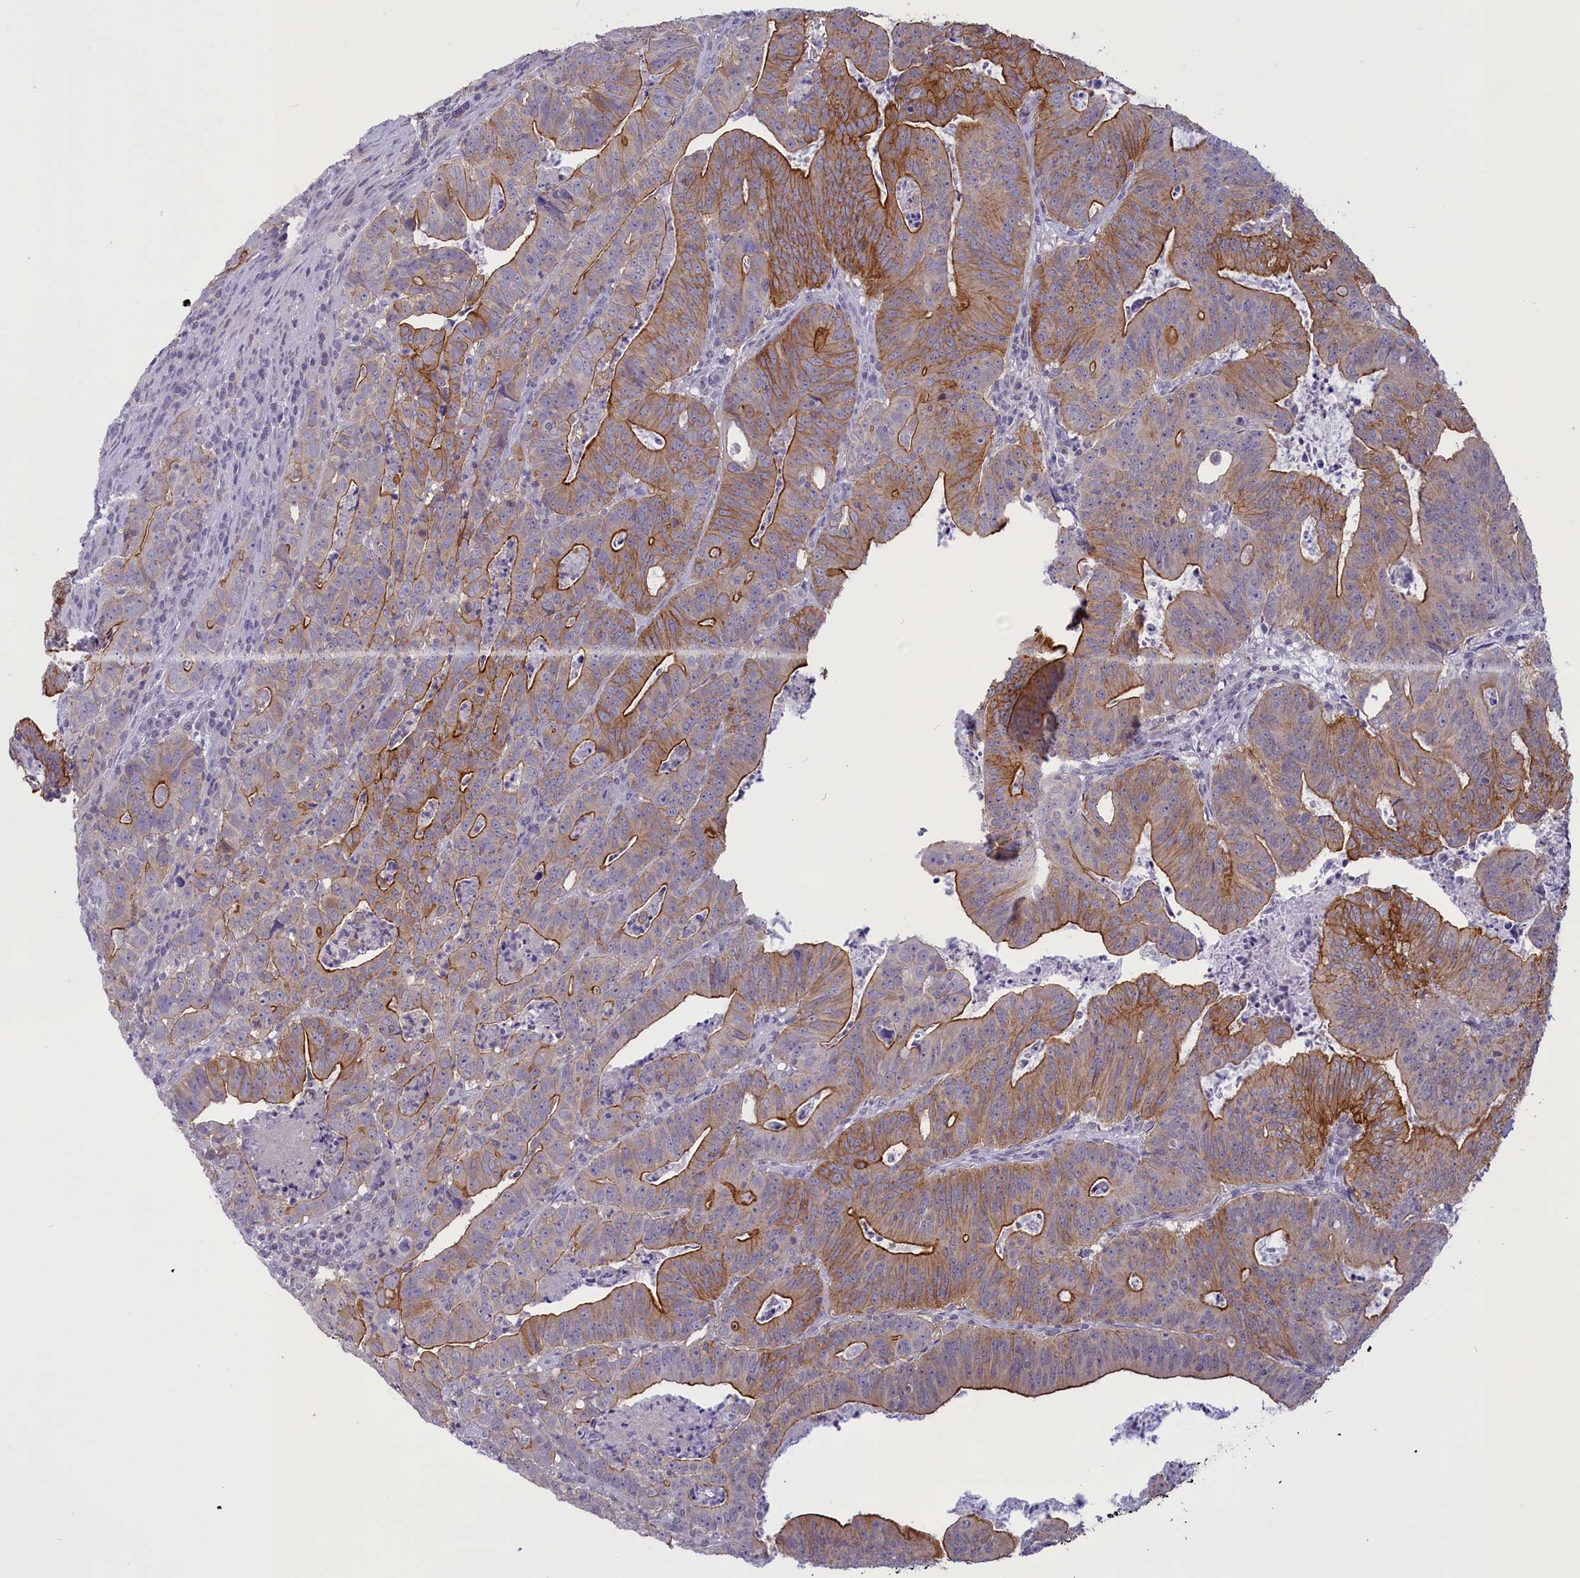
{"staining": {"intensity": "moderate", "quantity": "25%-75%", "location": "cytoplasmic/membranous"}, "tissue": "colorectal cancer", "cell_type": "Tumor cells", "image_type": "cancer", "snomed": [{"axis": "morphology", "description": "Adenocarcinoma, NOS"}, {"axis": "topography", "description": "Rectum"}], "caption": "Brown immunohistochemical staining in colorectal cancer reveals moderate cytoplasmic/membranous expression in approximately 25%-75% of tumor cells.", "gene": "CORO2A", "patient": {"sex": "male", "age": 69}}